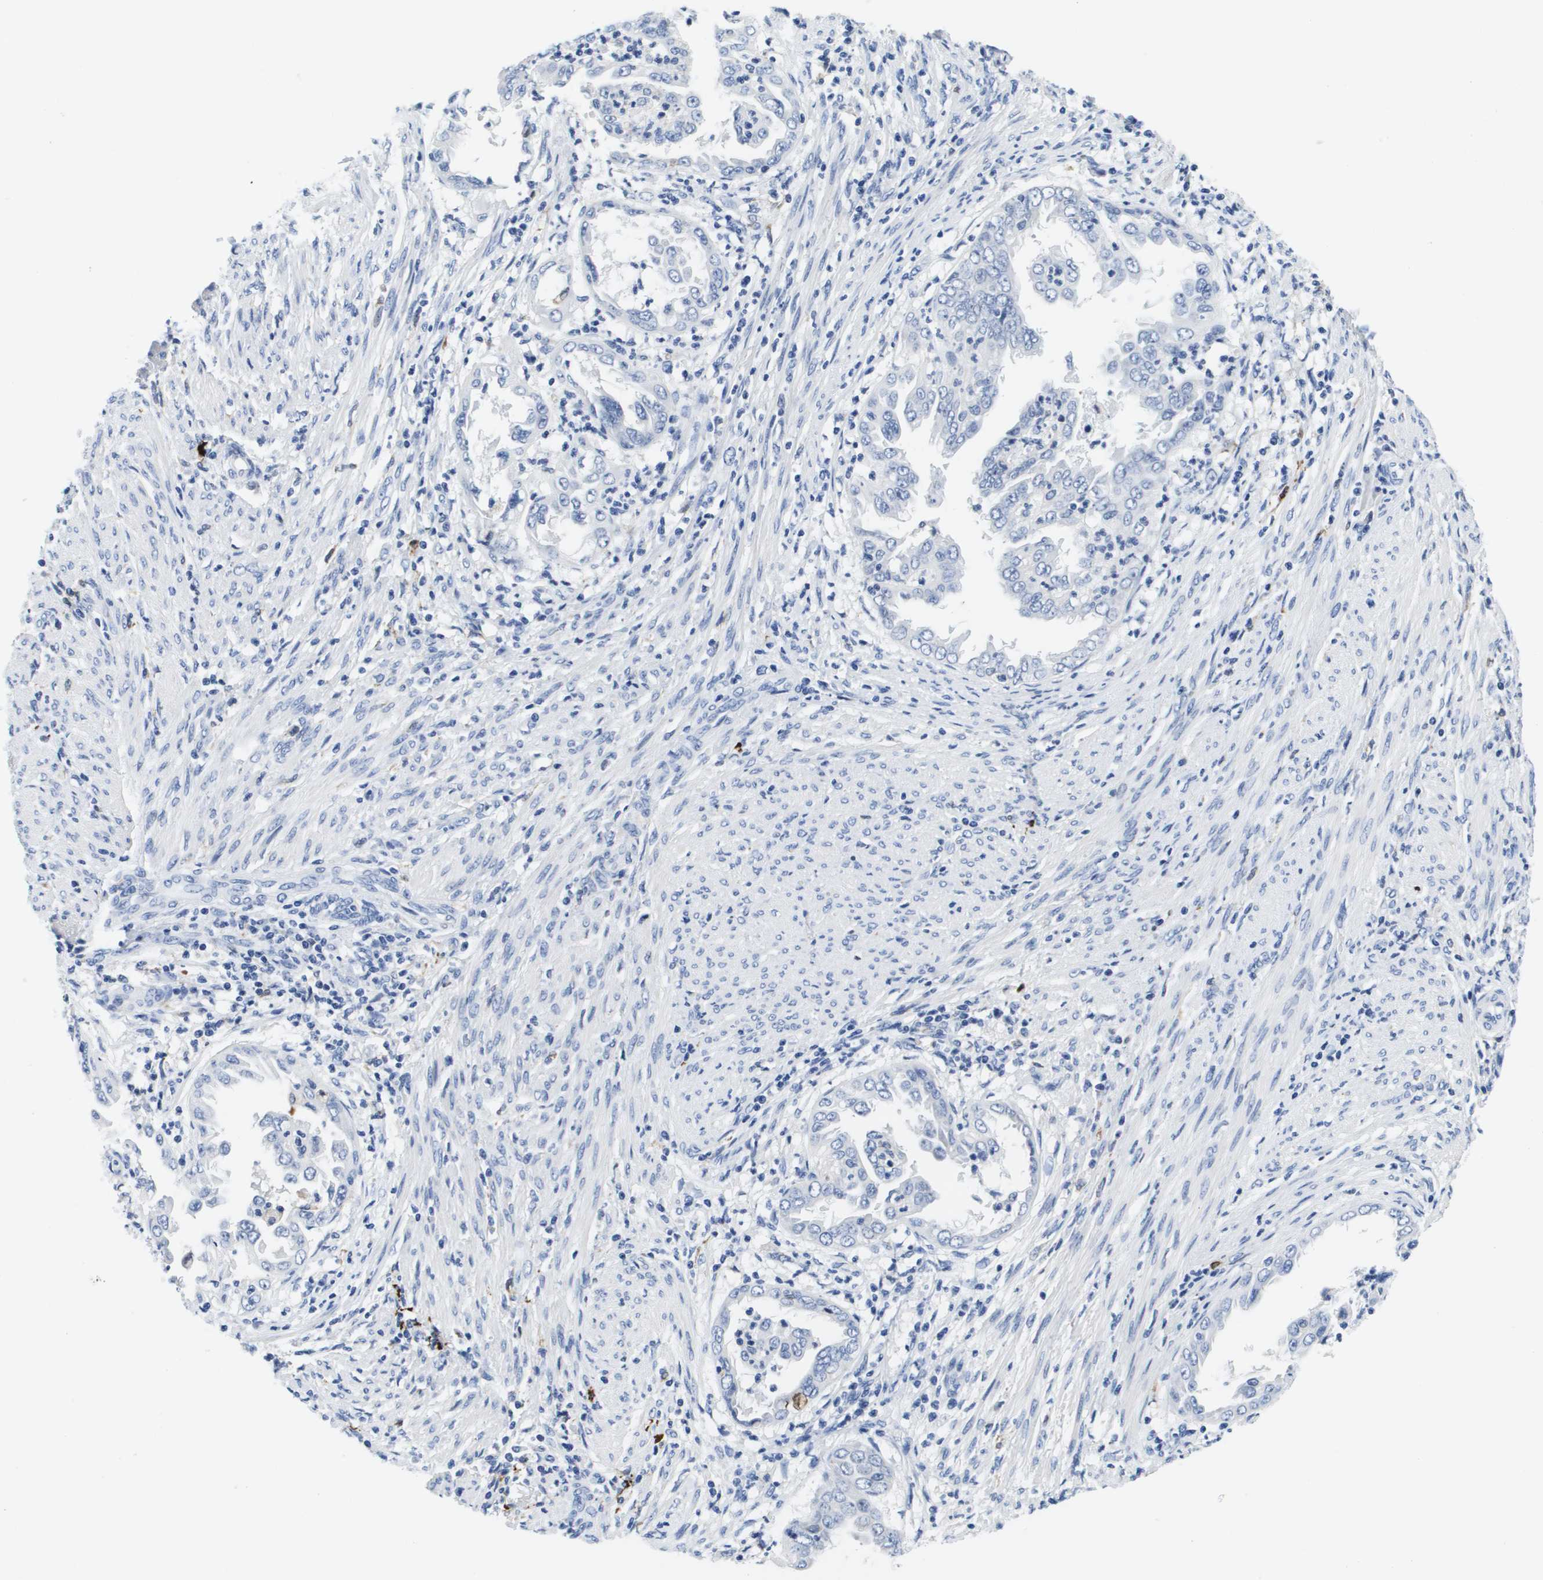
{"staining": {"intensity": "negative", "quantity": "none", "location": "none"}, "tissue": "endometrial cancer", "cell_type": "Tumor cells", "image_type": "cancer", "snomed": [{"axis": "morphology", "description": "Adenocarcinoma, NOS"}, {"axis": "topography", "description": "Endometrium"}], "caption": "Tumor cells show no significant staining in endometrial adenocarcinoma.", "gene": "HMOX1", "patient": {"sex": "female", "age": 85}}